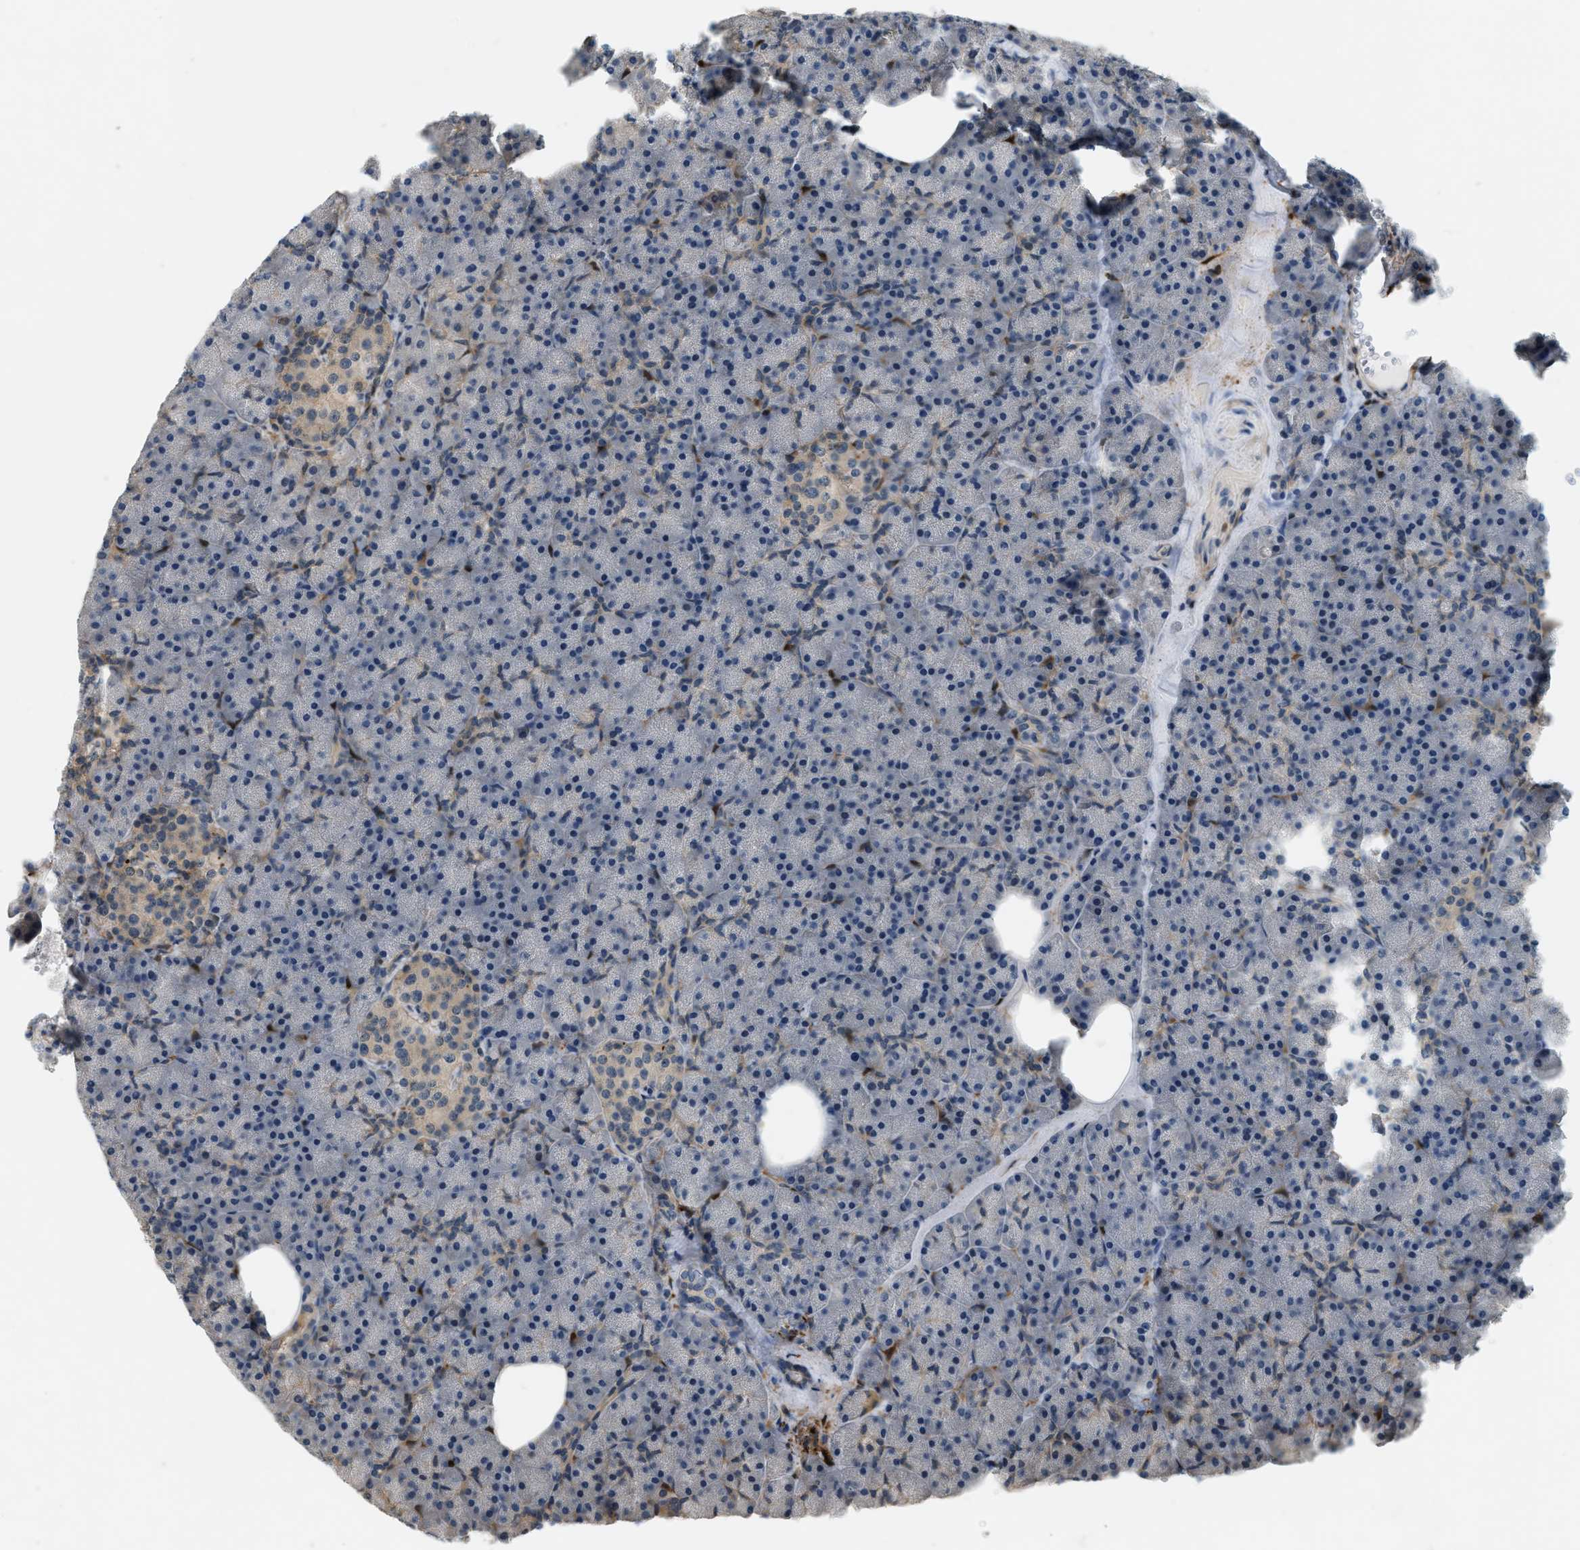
{"staining": {"intensity": "moderate", "quantity": "<25%", "location": "cytoplasmic/membranous"}, "tissue": "pancreas", "cell_type": "Exocrine glandular cells", "image_type": "normal", "snomed": [{"axis": "morphology", "description": "Normal tissue, NOS"}, {"axis": "morphology", "description": "Carcinoid, malignant, NOS"}, {"axis": "topography", "description": "Pancreas"}], "caption": "High-magnification brightfield microscopy of normal pancreas stained with DAB (brown) and counterstained with hematoxylin (blue). exocrine glandular cells exhibit moderate cytoplasmic/membranous staining is present in approximately<25% of cells.", "gene": "PDCL3", "patient": {"sex": "female", "age": 35}}